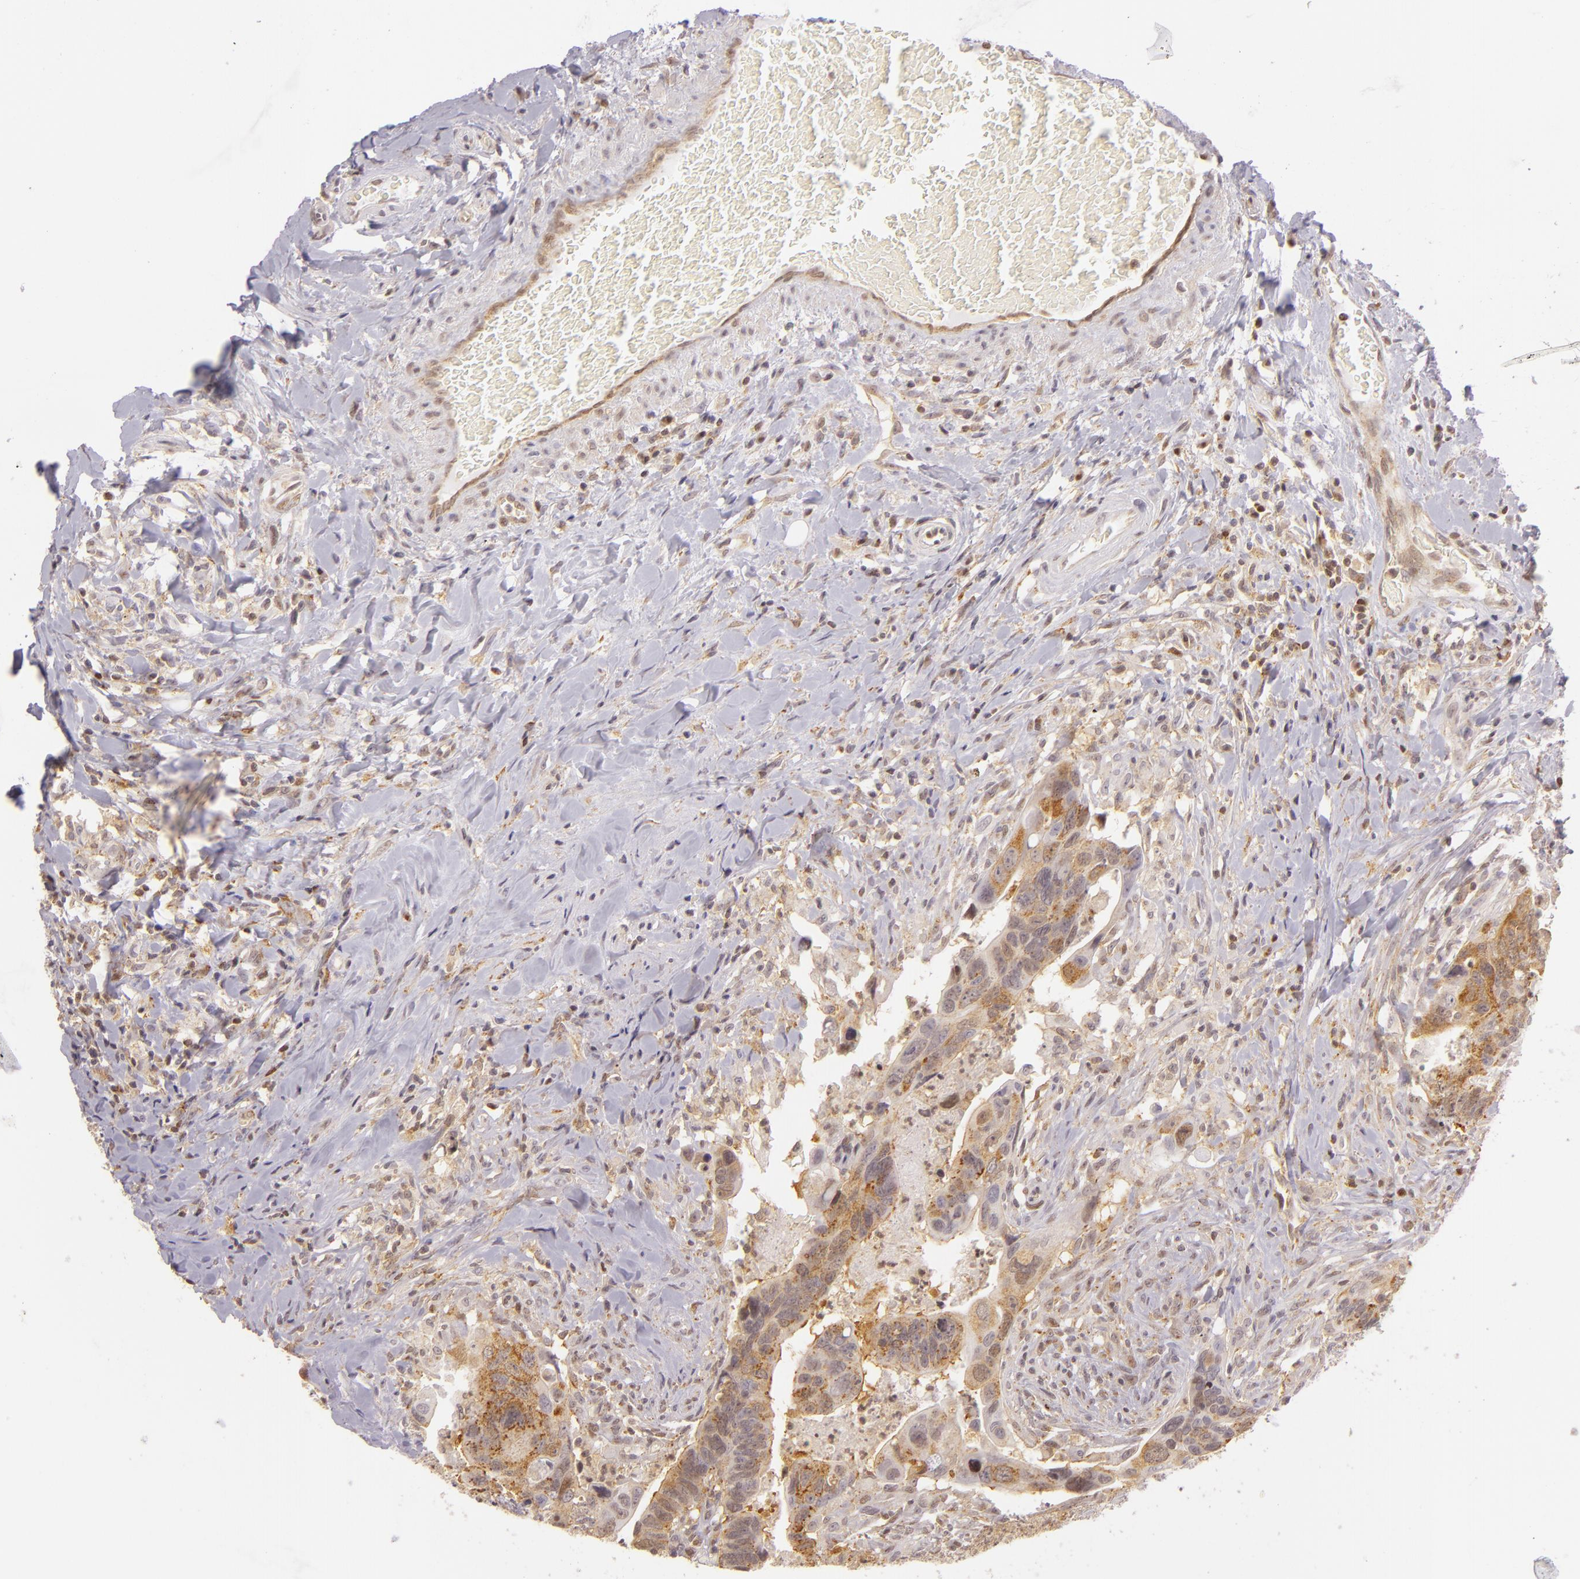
{"staining": {"intensity": "moderate", "quantity": "<25%", "location": "cytoplasmic/membranous,nuclear"}, "tissue": "colorectal cancer", "cell_type": "Tumor cells", "image_type": "cancer", "snomed": [{"axis": "morphology", "description": "Adenocarcinoma, NOS"}, {"axis": "topography", "description": "Rectum"}], "caption": "High-magnification brightfield microscopy of colorectal cancer (adenocarcinoma) stained with DAB (3,3'-diaminobenzidine) (brown) and counterstained with hematoxylin (blue). tumor cells exhibit moderate cytoplasmic/membranous and nuclear expression is present in about<25% of cells.", "gene": "IMPDH1", "patient": {"sex": "male", "age": 53}}